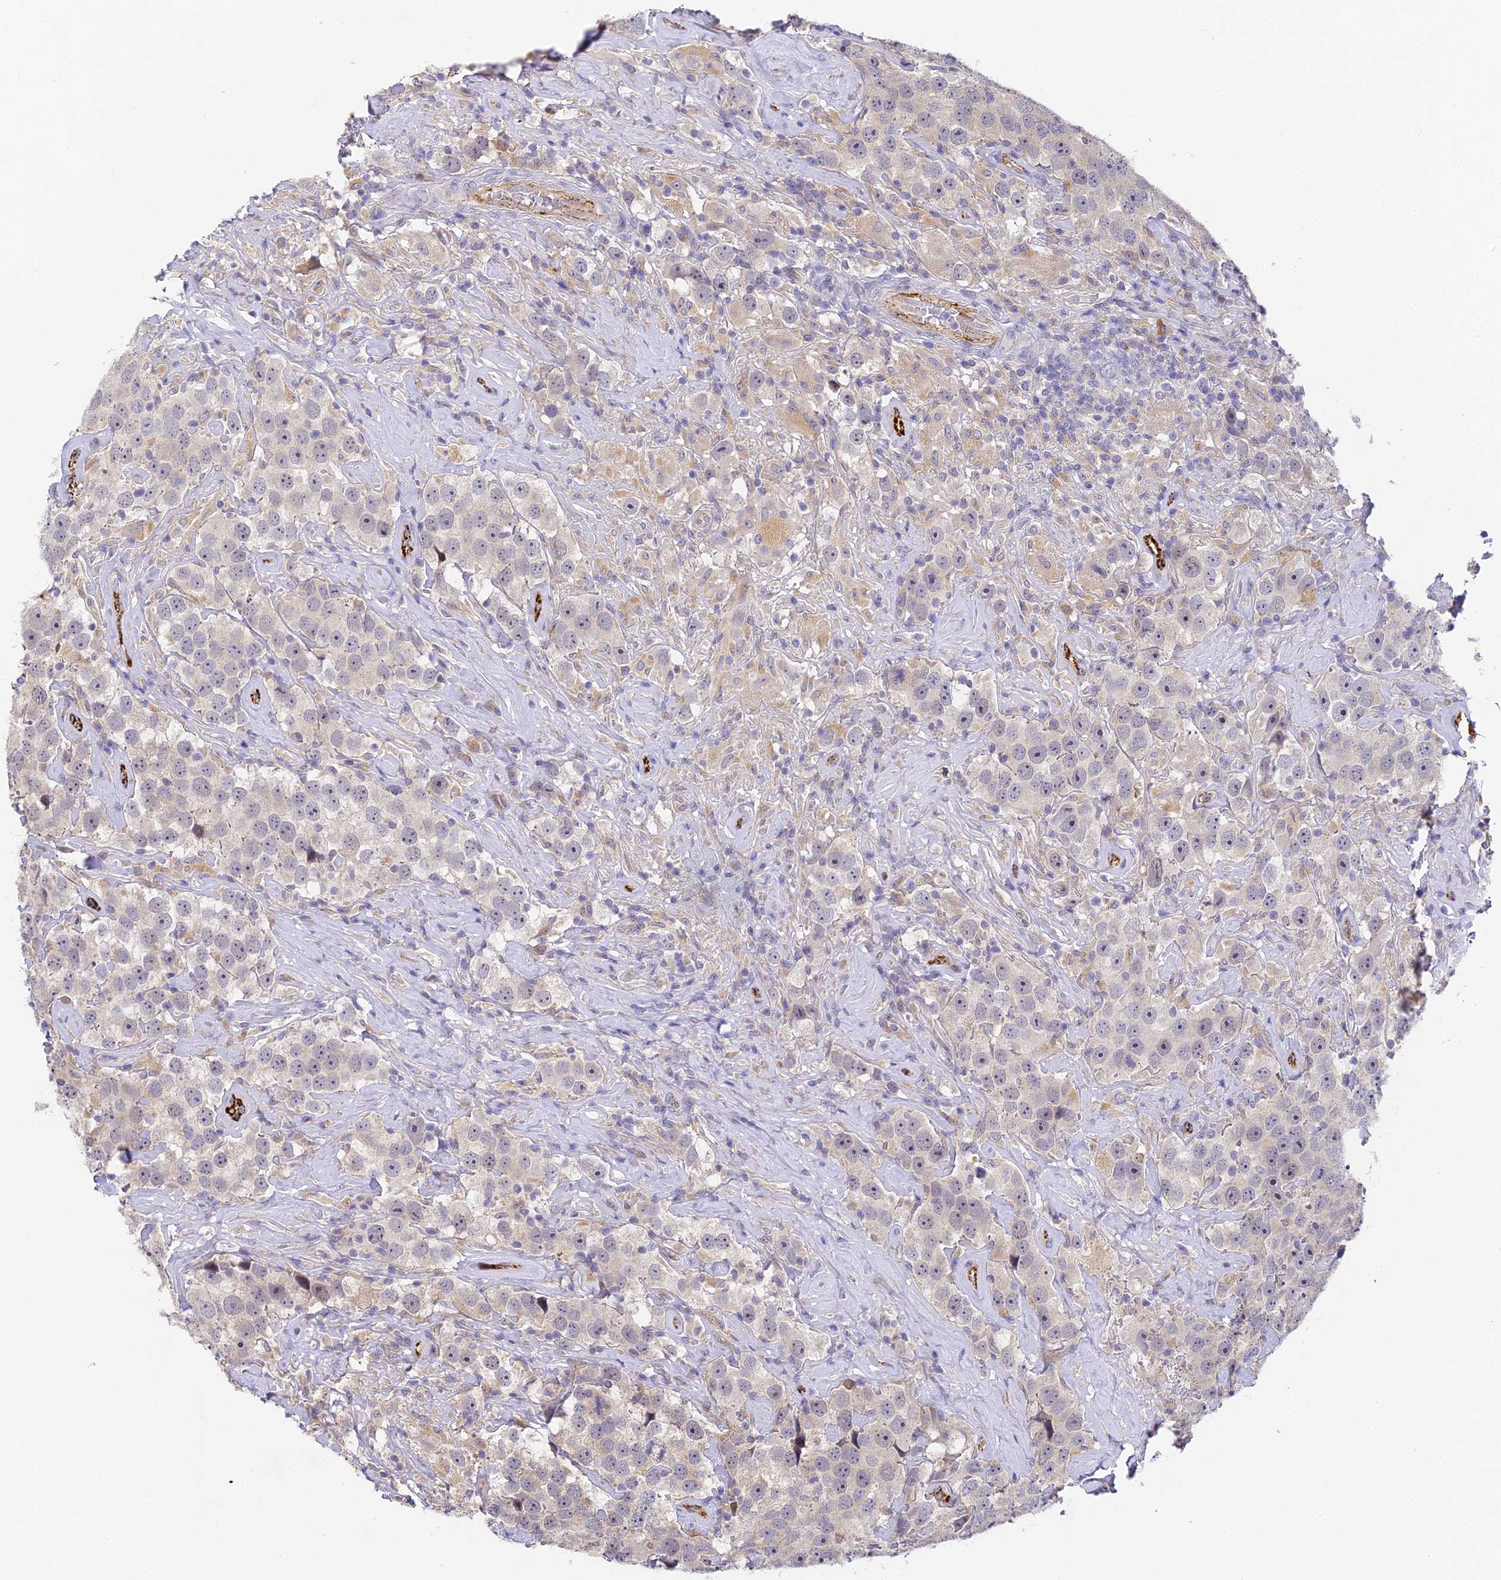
{"staining": {"intensity": "weak", "quantity": "<25%", "location": "cytoplasmic/membranous"}, "tissue": "testis cancer", "cell_type": "Tumor cells", "image_type": "cancer", "snomed": [{"axis": "morphology", "description": "Seminoma, NOS"}, {"axis": "topography", "description": "Testis"}], "caption": "DAB immunohistochemical staining of human testis seminoma exhibits no significant staining in tumor cells.", "gene": "DNAAF10", "patient": {"sex": "male", "age": 49}}